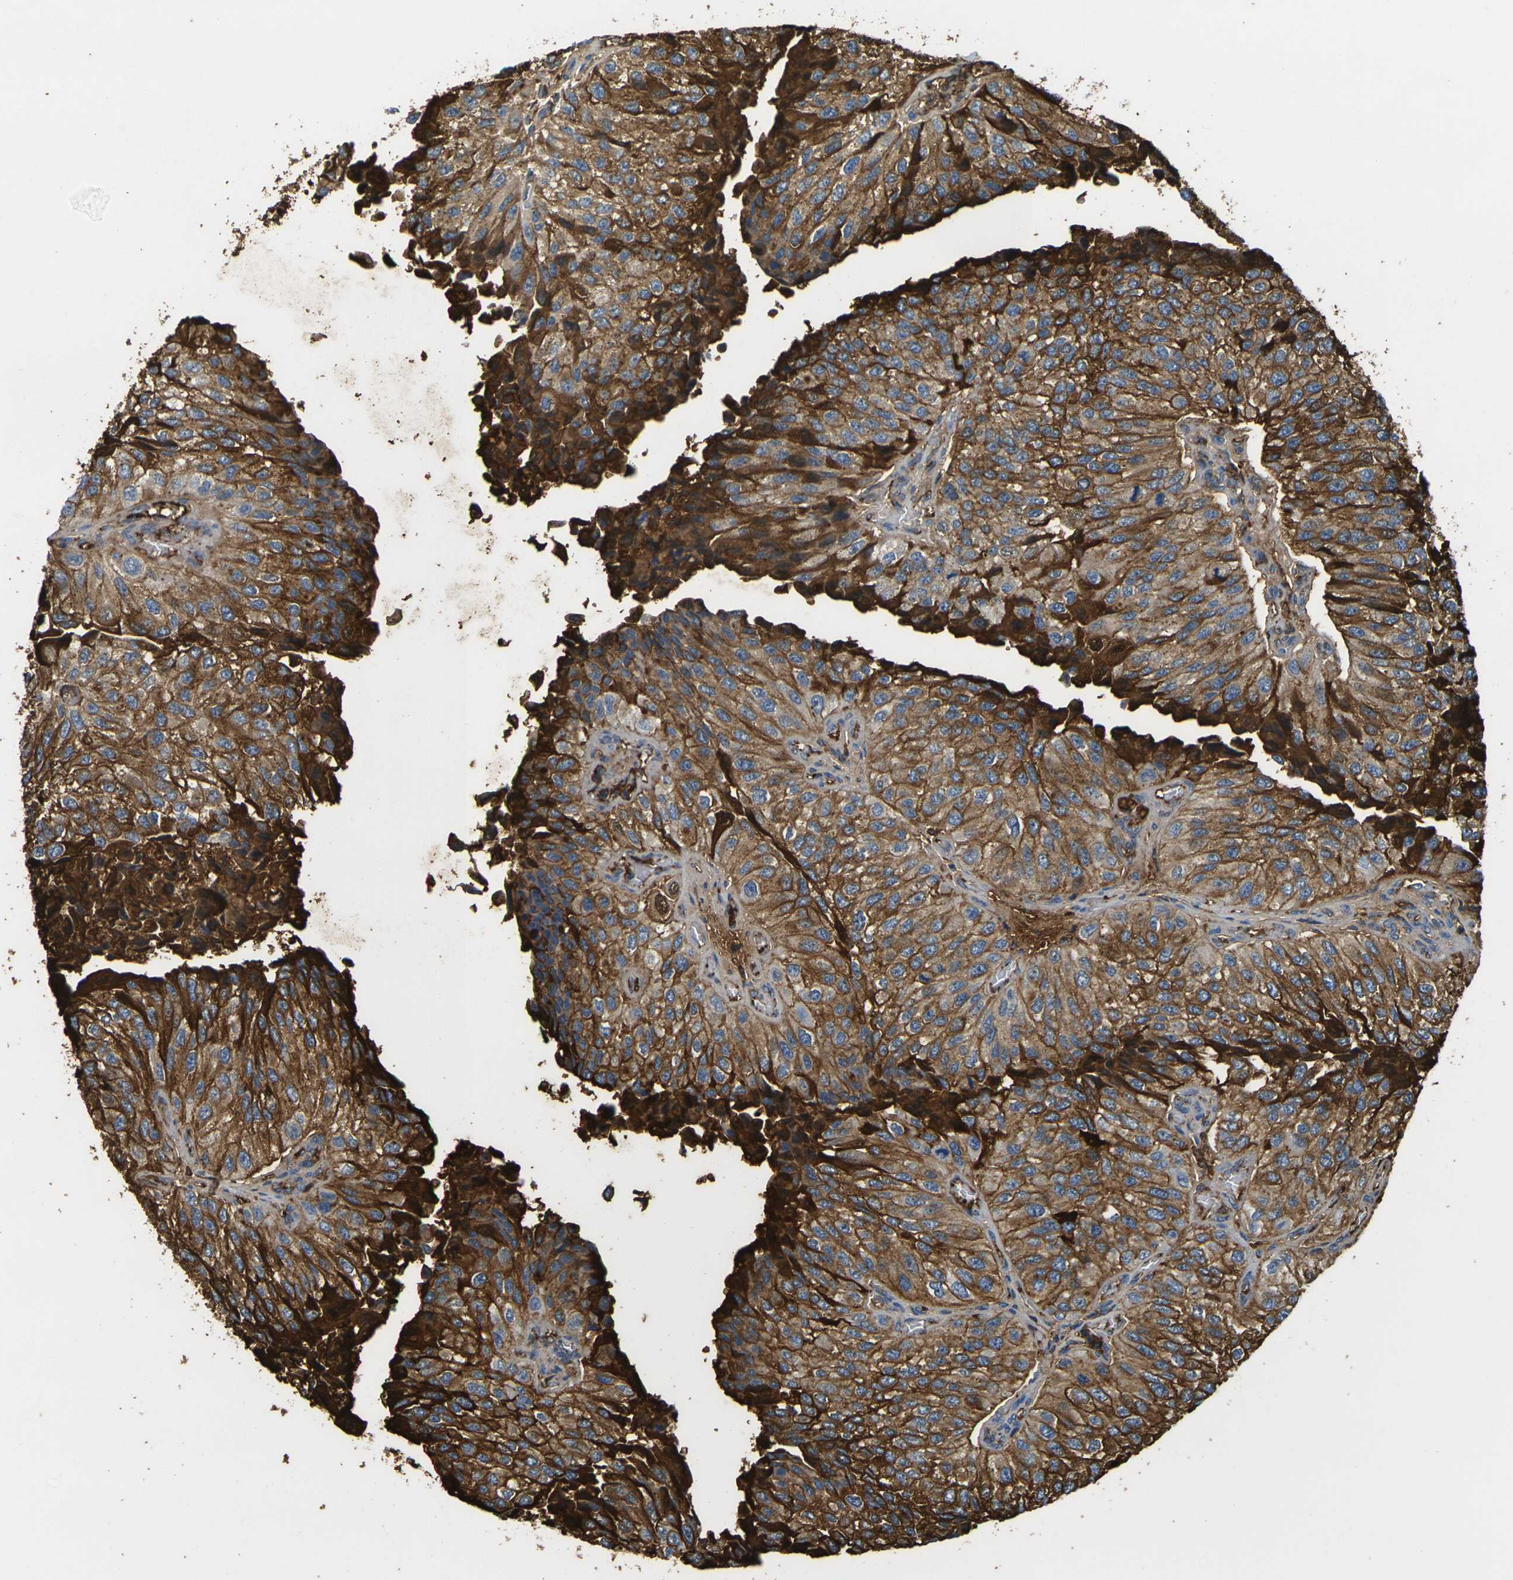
{"staining": {"intensity": "strong", "quantity": ">75%", "location": "cytoplasmic/membranous"}, "tissue": "urothelial cancer", "cell_type": "Tumor cells", "image_type": "cancer", "snomed": [{"axis": "morphology", "description": "Urothelial carcinoma, High grade"}, {"axis": "topography", "description": "Kidney"}, {"axis": "topography", "description": "Urinary bladder"}], "caption": "A histopathology image showing strong cytoplasmic/membranous positivity in about >75% of tumor cells in urothelial cancer, as visualized by brown immunohistochemical staining.", "gene": "PLCD1", "patient": {"sex": "male", "age": 77}}